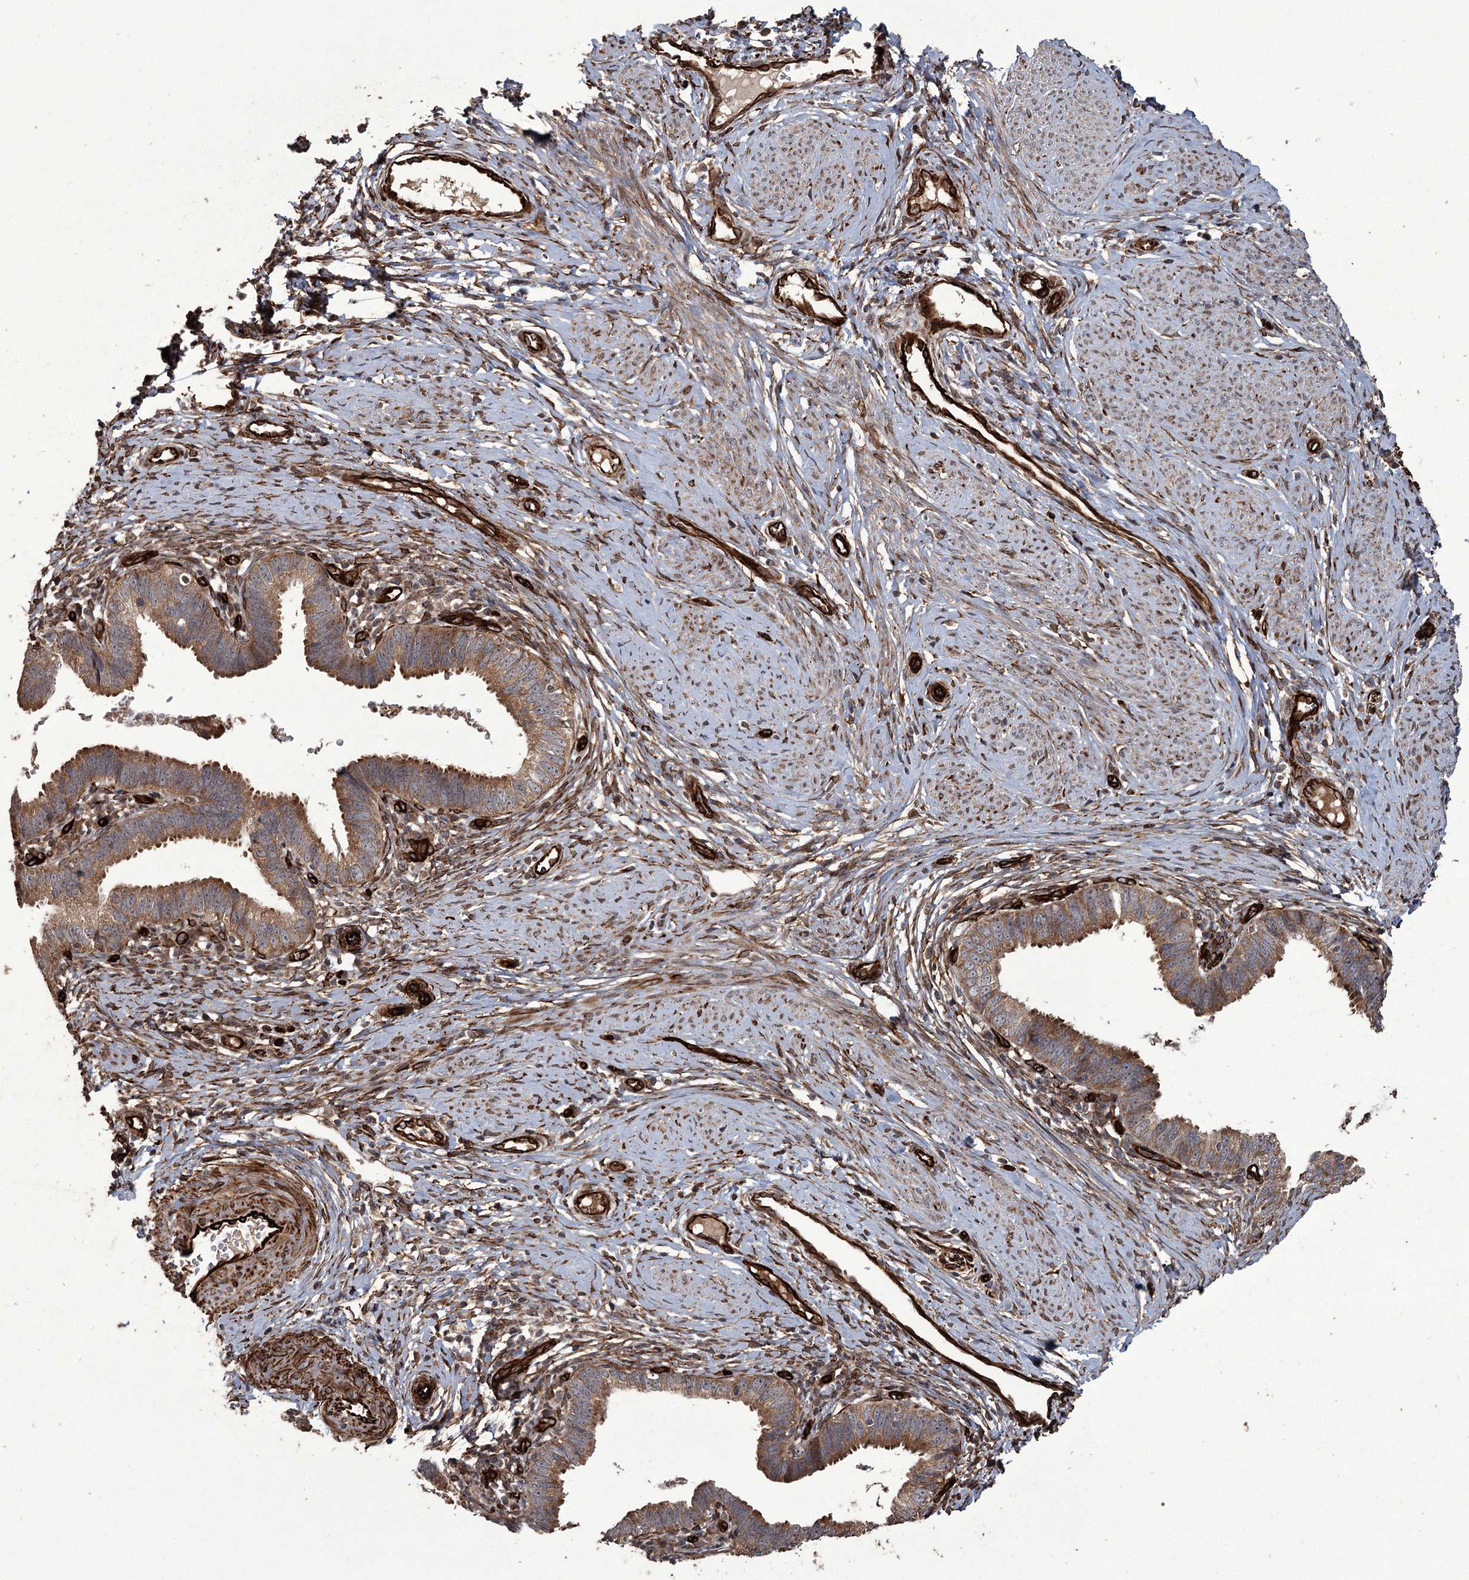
{"staining": {"intensity": "moderate", "quantity": ">75%", "location": "cytoplasmic/membranous"}, "tissue": "cervical cancer", "cell_type": "Tumor cells", "image_type": "cancer", "snomed": [{"axis": "morphology", "description": "Adenocarcinoma, NOS"}, {"axis": "topography", "description": "Cervix"}], "caption": "Cervical cancer (adenocarcinoma) stained with DAB immunohistochemistry (IHC) reveals medium levels of moderate cytoplasmic/membranous staining in about >75% of tumor cells.", "gene": "RPAP3", "patient": {"sex": "female", "age": 36}}